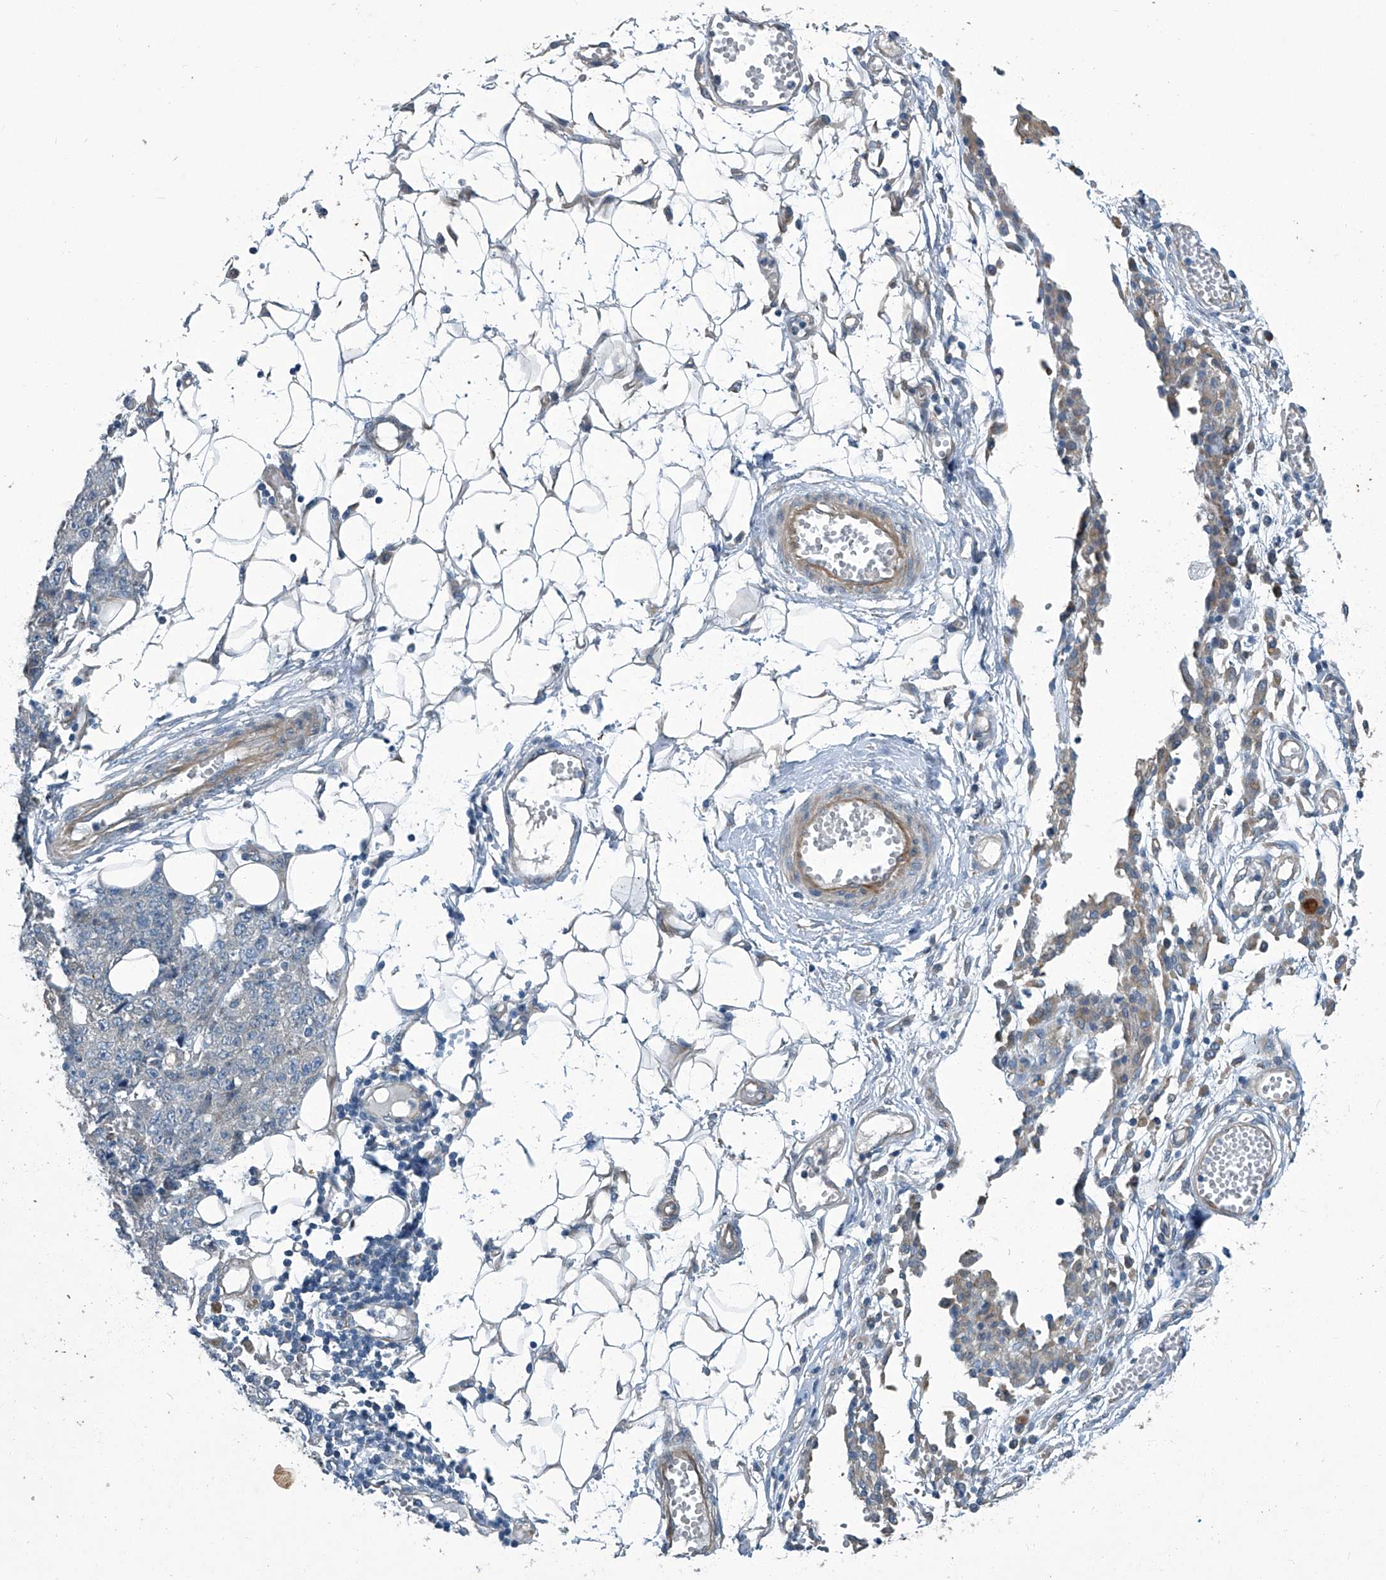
{"staining": {"intensity": "negative", "quantity": "none", "location": "none"}, "tissue": "ovarian cancer", "cell_type": "Tumor cells", "image_type": "cancer", "snomed": [{"axis": "morphology", "description": "Carcinoma, endometroid"}, {"axis": "topography", "description": "Ovary"}], "caption": "A high-resolution micrograph shows IHC staining of endometroid carcinoma (ovarian), which displays no significant staining in tumor cells.", "gene": "SLC26A11", "patient": {"sex": "female", "age": 42}}